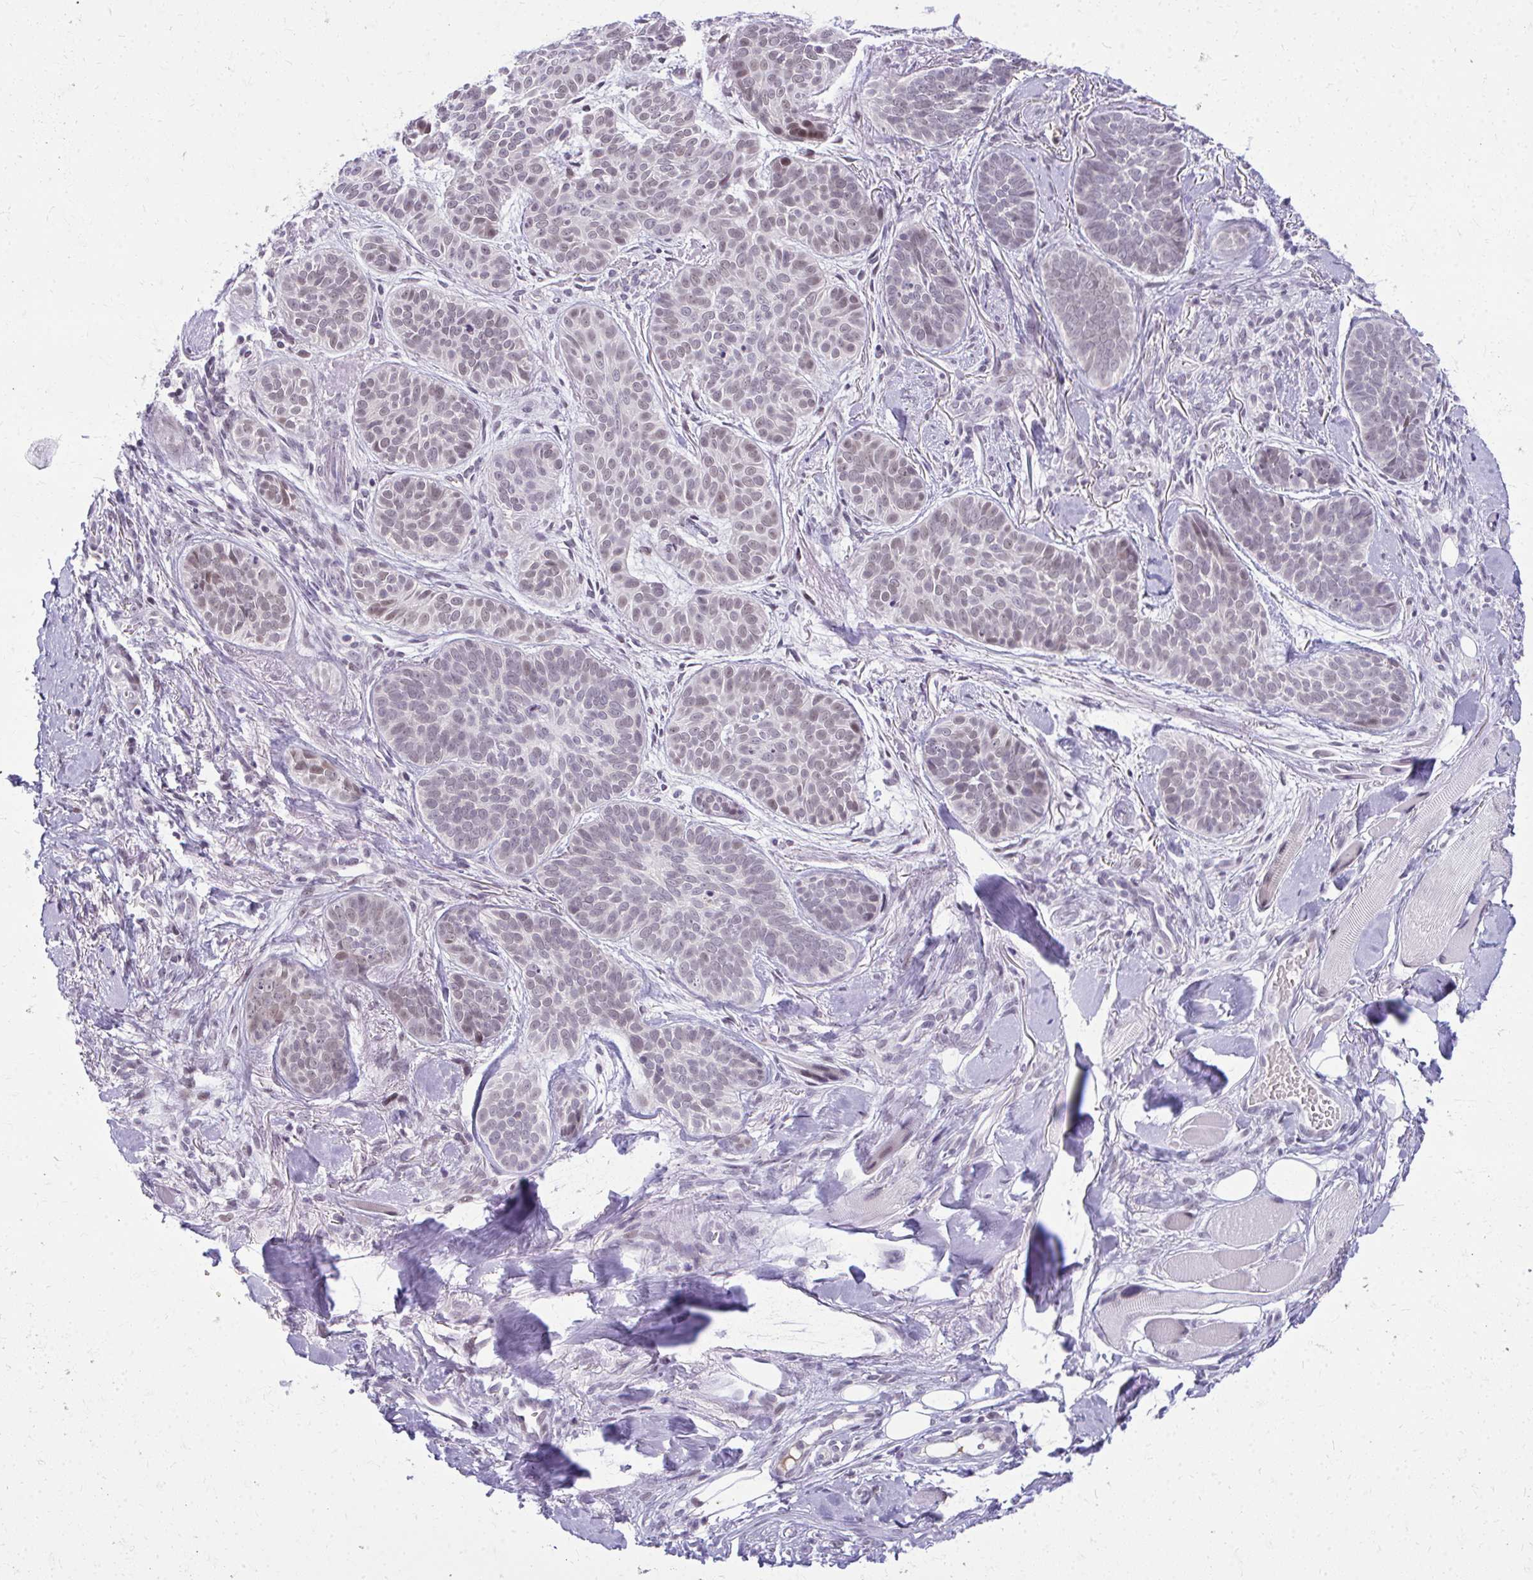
{"staining": {"intensity": "weak", "quantity": "<25%", "location": "nuclear"}, "tissue": "skin cancer", "cell_type": "Tumor cells", "image_type": "cancer", "snomed": [{"axis": "morphology", "description": "Basal cell carcinoma"}, {"axis": "topography", "description": "Skin"}, {"axis": "topography", "description": "Skin of nose"}], "caption": "An image of skin cancer (basal cell carcinoma) stained for a protein shows no brown staining in tumor cells.", "gene": "MAF1", "patient": {"sex": "female", "age": 81}}